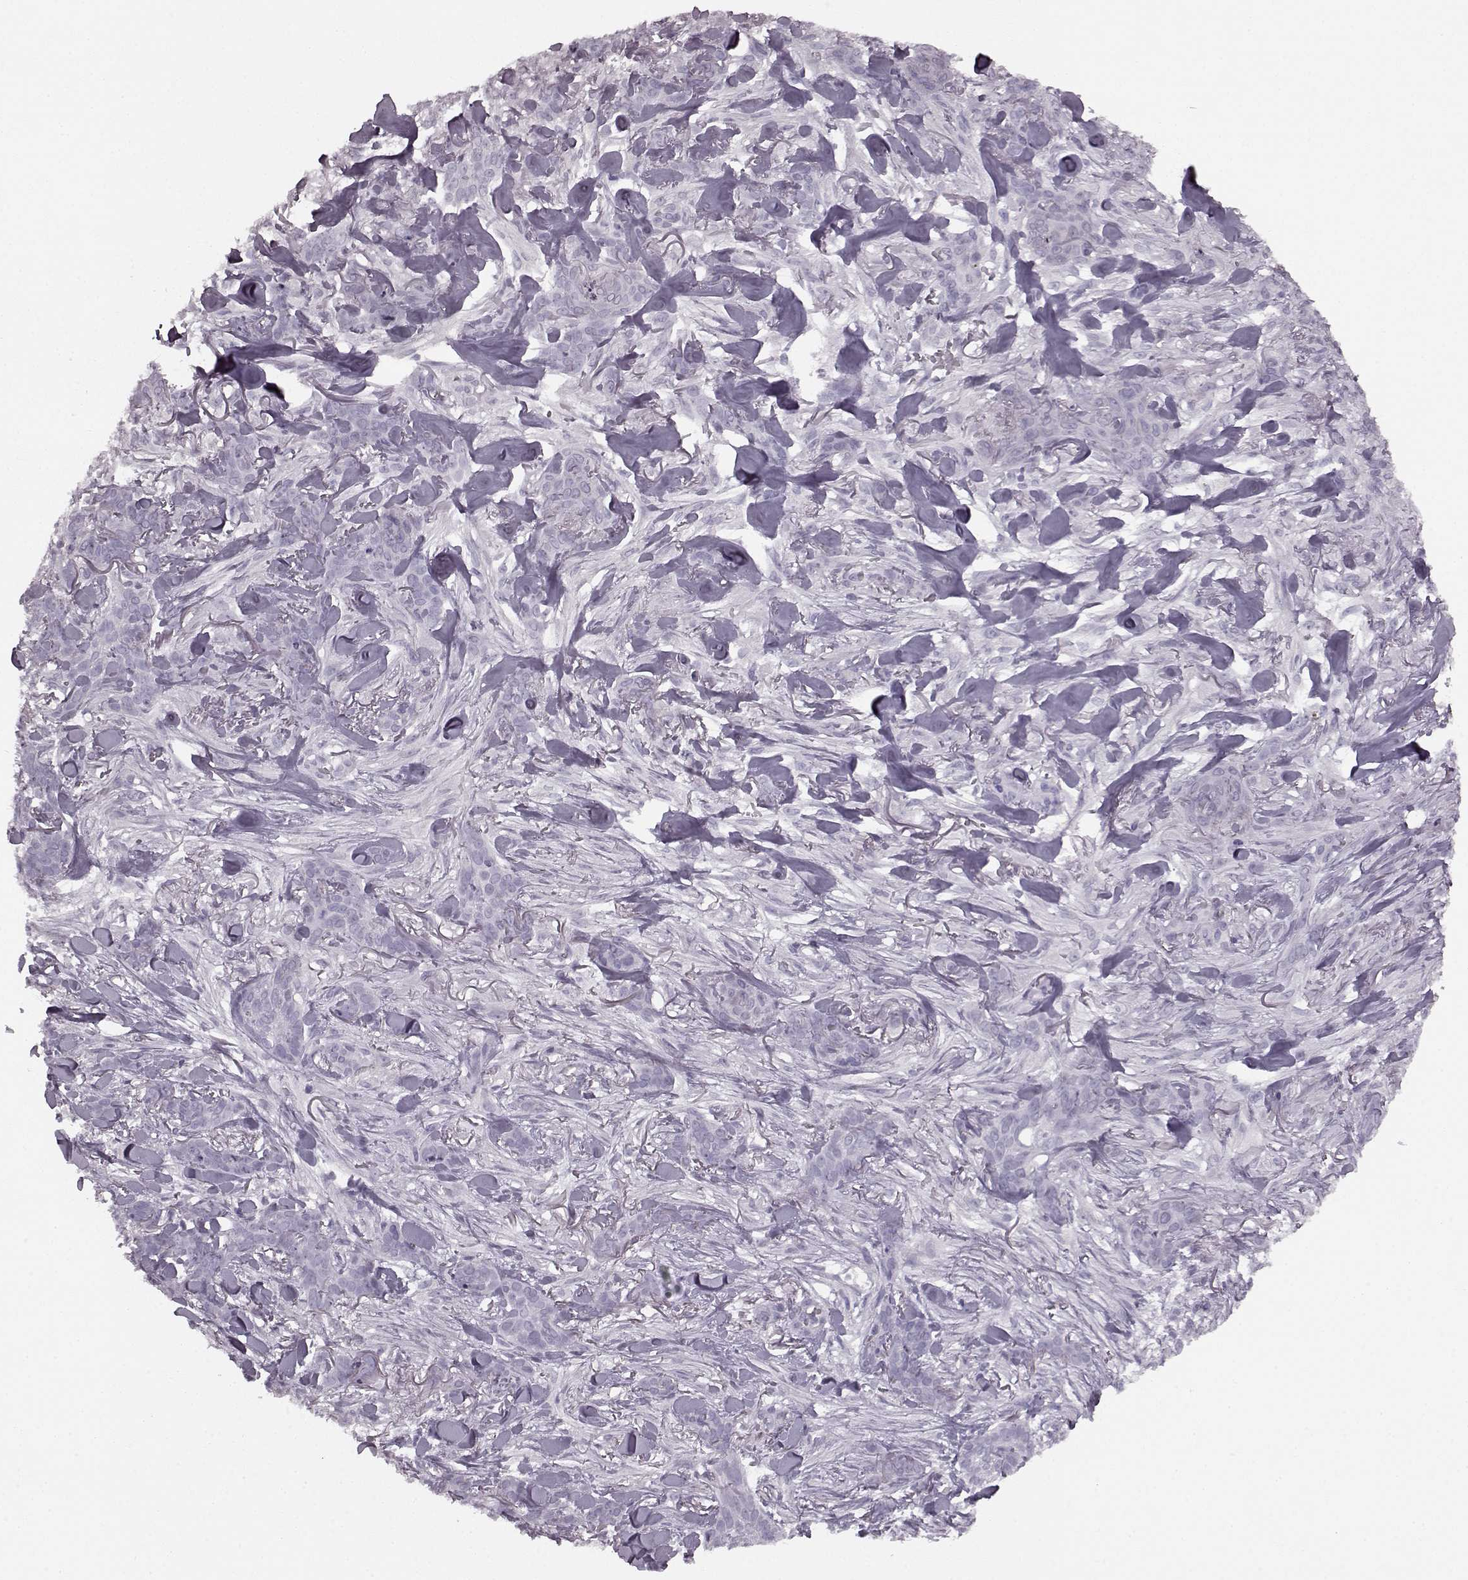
{"staining": {"intensity": "negative", "quantity": "none", "location": "none"}, "tissue": "skin cancer", "cell_type": "Tumor cells", "image_type": "cancer", "snomed": [{"axis": "morphology", "description": "Basal cell carcinoma"}, {"axis": "topography", "description": "Skin"}], "caption": "Tumor cells are negative for brown protein staining in skin cancer (basal cell carcinoma).", "gene": "SEMG2", "patient": {"sex": "female", "age": 61}}